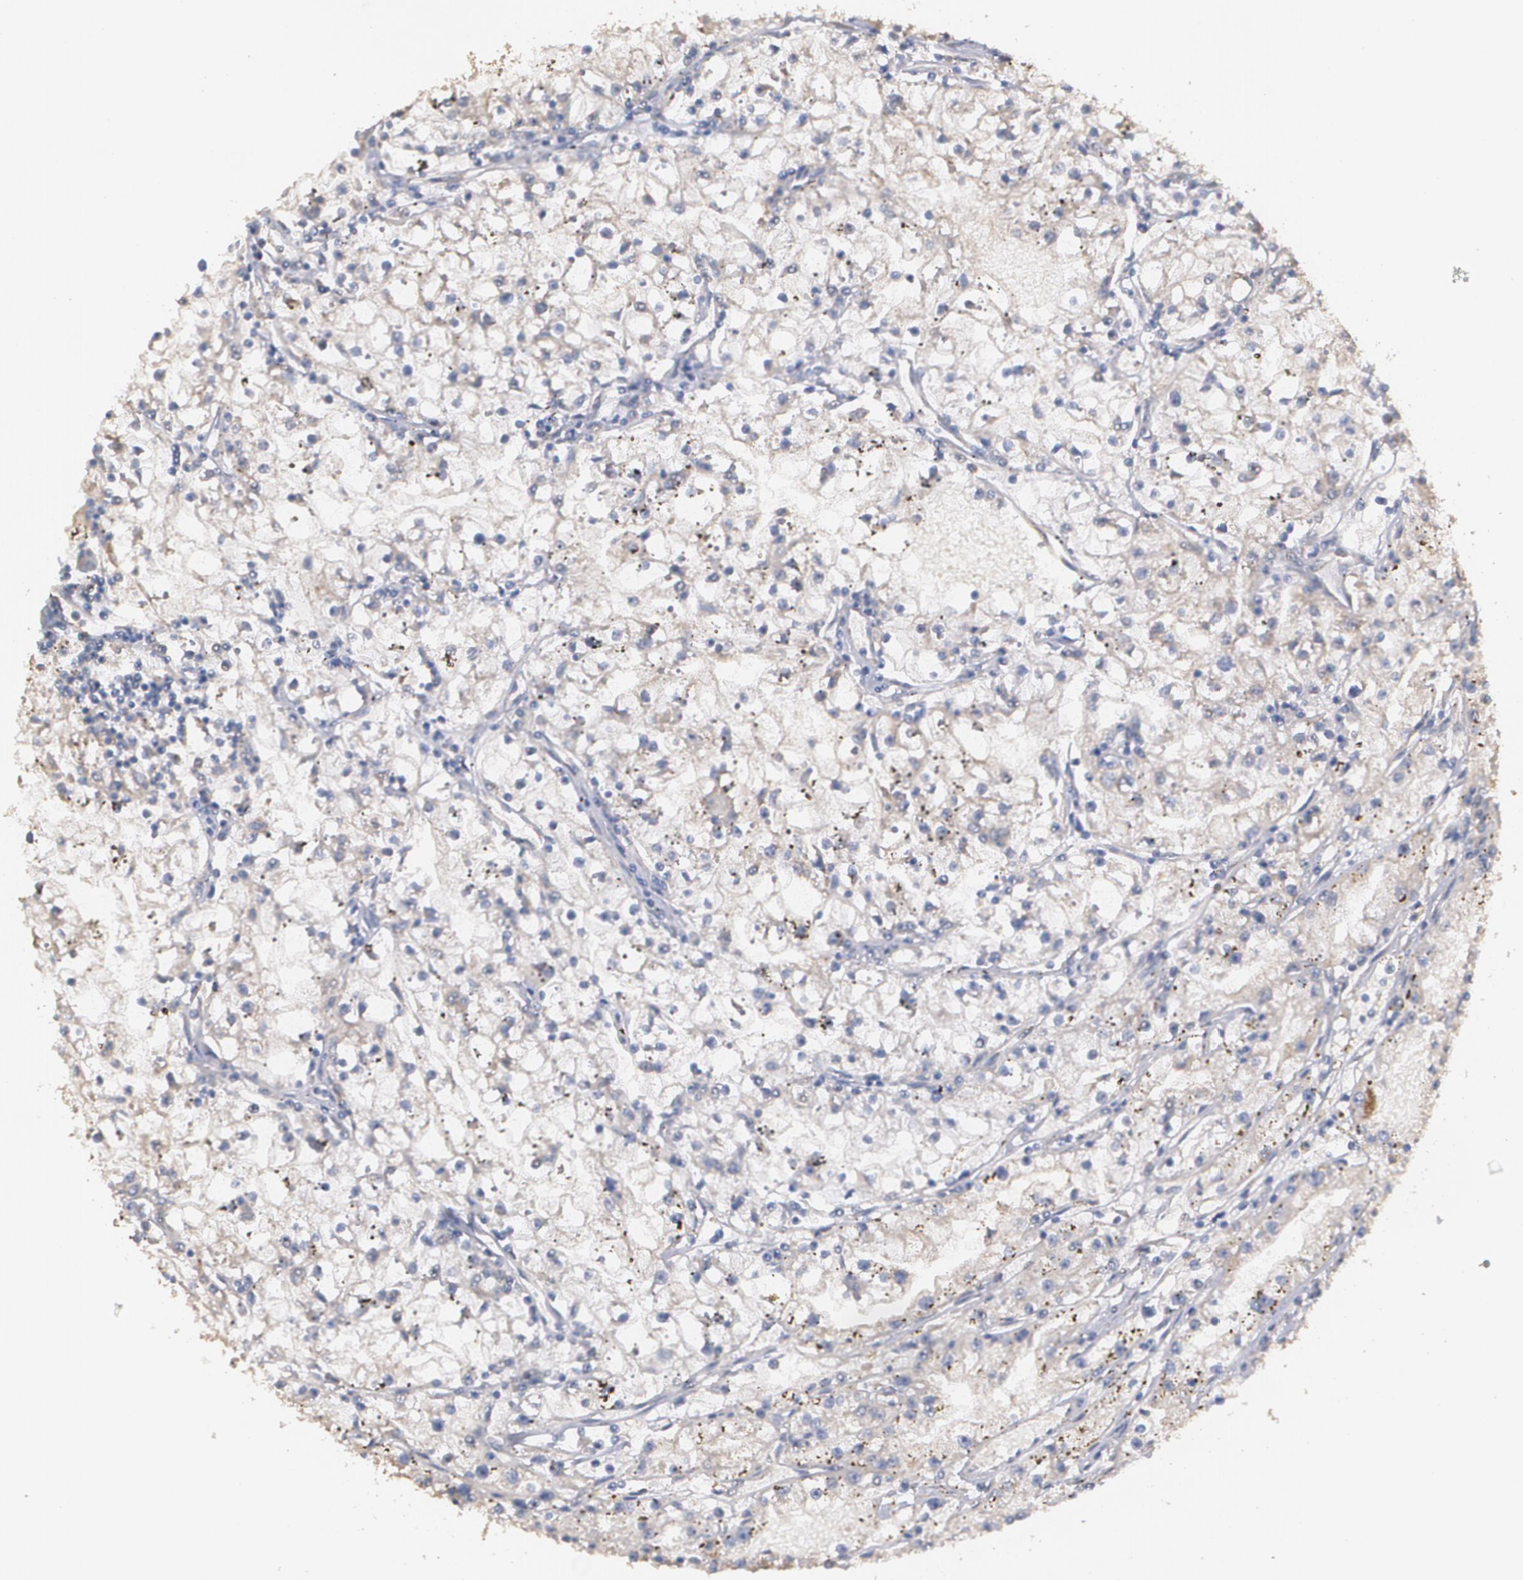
{"staining": {"intensity": "weak", "quantity": ">75%", "location": "cytoplasmic/membranous"}, "tissue": "renal cancer", "cell_type": "Tumor cells", "image_type": "cancer", "snomed": [{"axis": "morphology", "description": "Adenocarcinoma, NOS"}, {"axis": "topography", "description": "Kidney"}], "caption": "Renal cancer (adenocarcinoma) tissue shows weak cytoplasmic/membranous staining in about >75% of tumor cells, visualized by immunohistochemistry.", "gene": "PON1", "patient": {"sex": "male", "age": 56}}